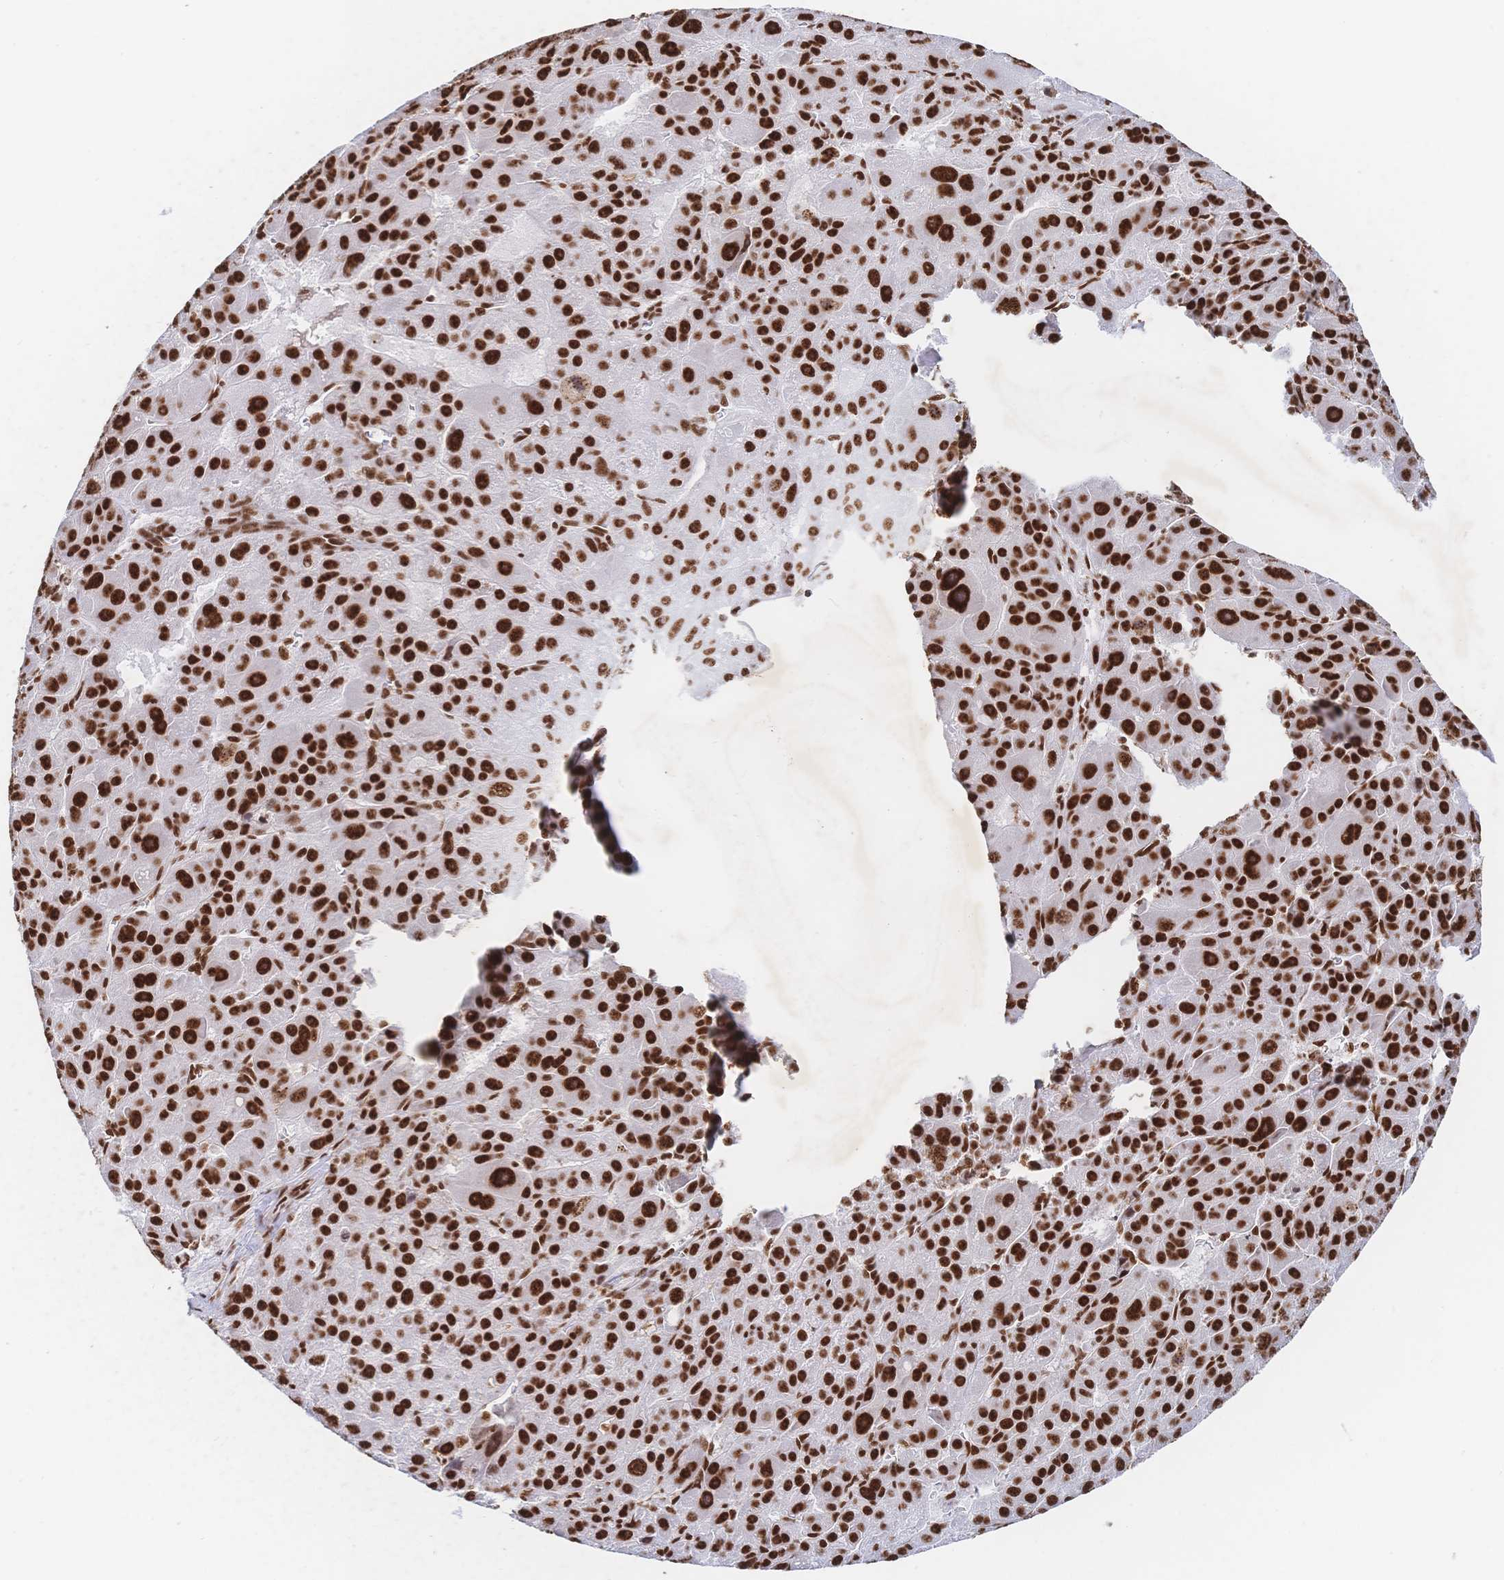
{"staining": {"intensity": "strong", "quantity": ">75%", "location": "nuclear"}, "tissue": "liver cancer", "cell_type": "Tumor cells", "image_type": "cancer", "snomed": [{"axis": "morphology", "description": "Carcinoma, Hepatocellular, NOS"}, {"axis": "topography", "description": "Liver"}], "caption": "Protein staining shows strong nuclear staining in about >75% of tumor cells in hepatocellular carcinoma (liver). (brown staining indicates protein expression, while blue staining denotes nuclei).", "gene": "SRSF1", "patient": {"sex": "male", "age": 76}}